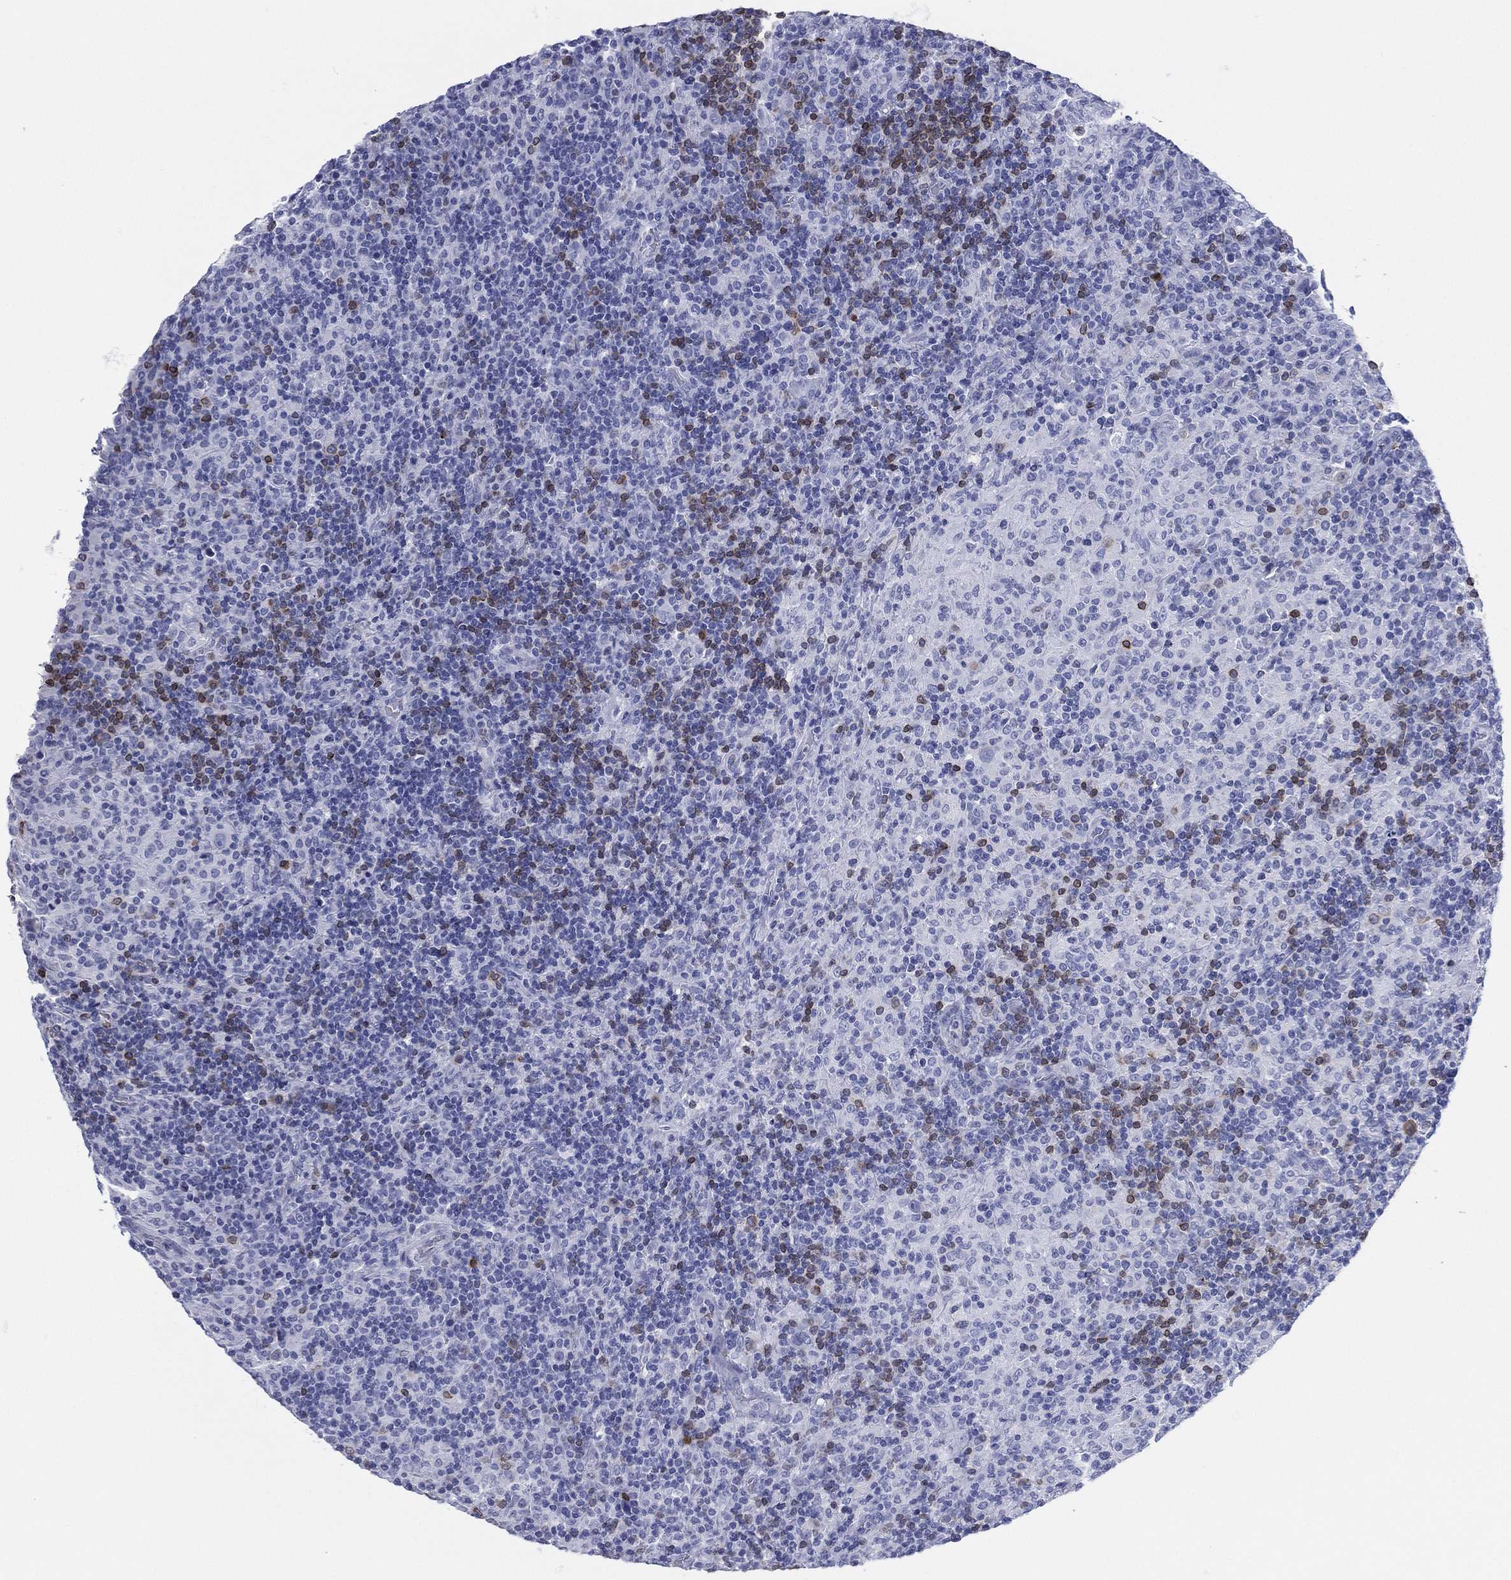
{"staining": {"intensity": "negative", "quantity": "none", "location": "none"}, "tissue": "lymphoma", "cell_type": "Tumor cells", "image_type": "cancer", "snomed": [{"axis": "morphology", "description": "Hodgkin's disease, NOS"}, {"axis": "topography", "description": "Lymph node"}], "caption": "Immunohistochemical staining of human Hodgkin's disease displays no significant staining in tumor cells. Brightfield microscopy of immunohistochemistry (IHC) stained with DAB (3,3'-diaminobenzidine) (brown) and hematoxylin (blue), captured at high magnification.", "gene": "CD79A", "patient": {"sex": "male", "age": 70}}